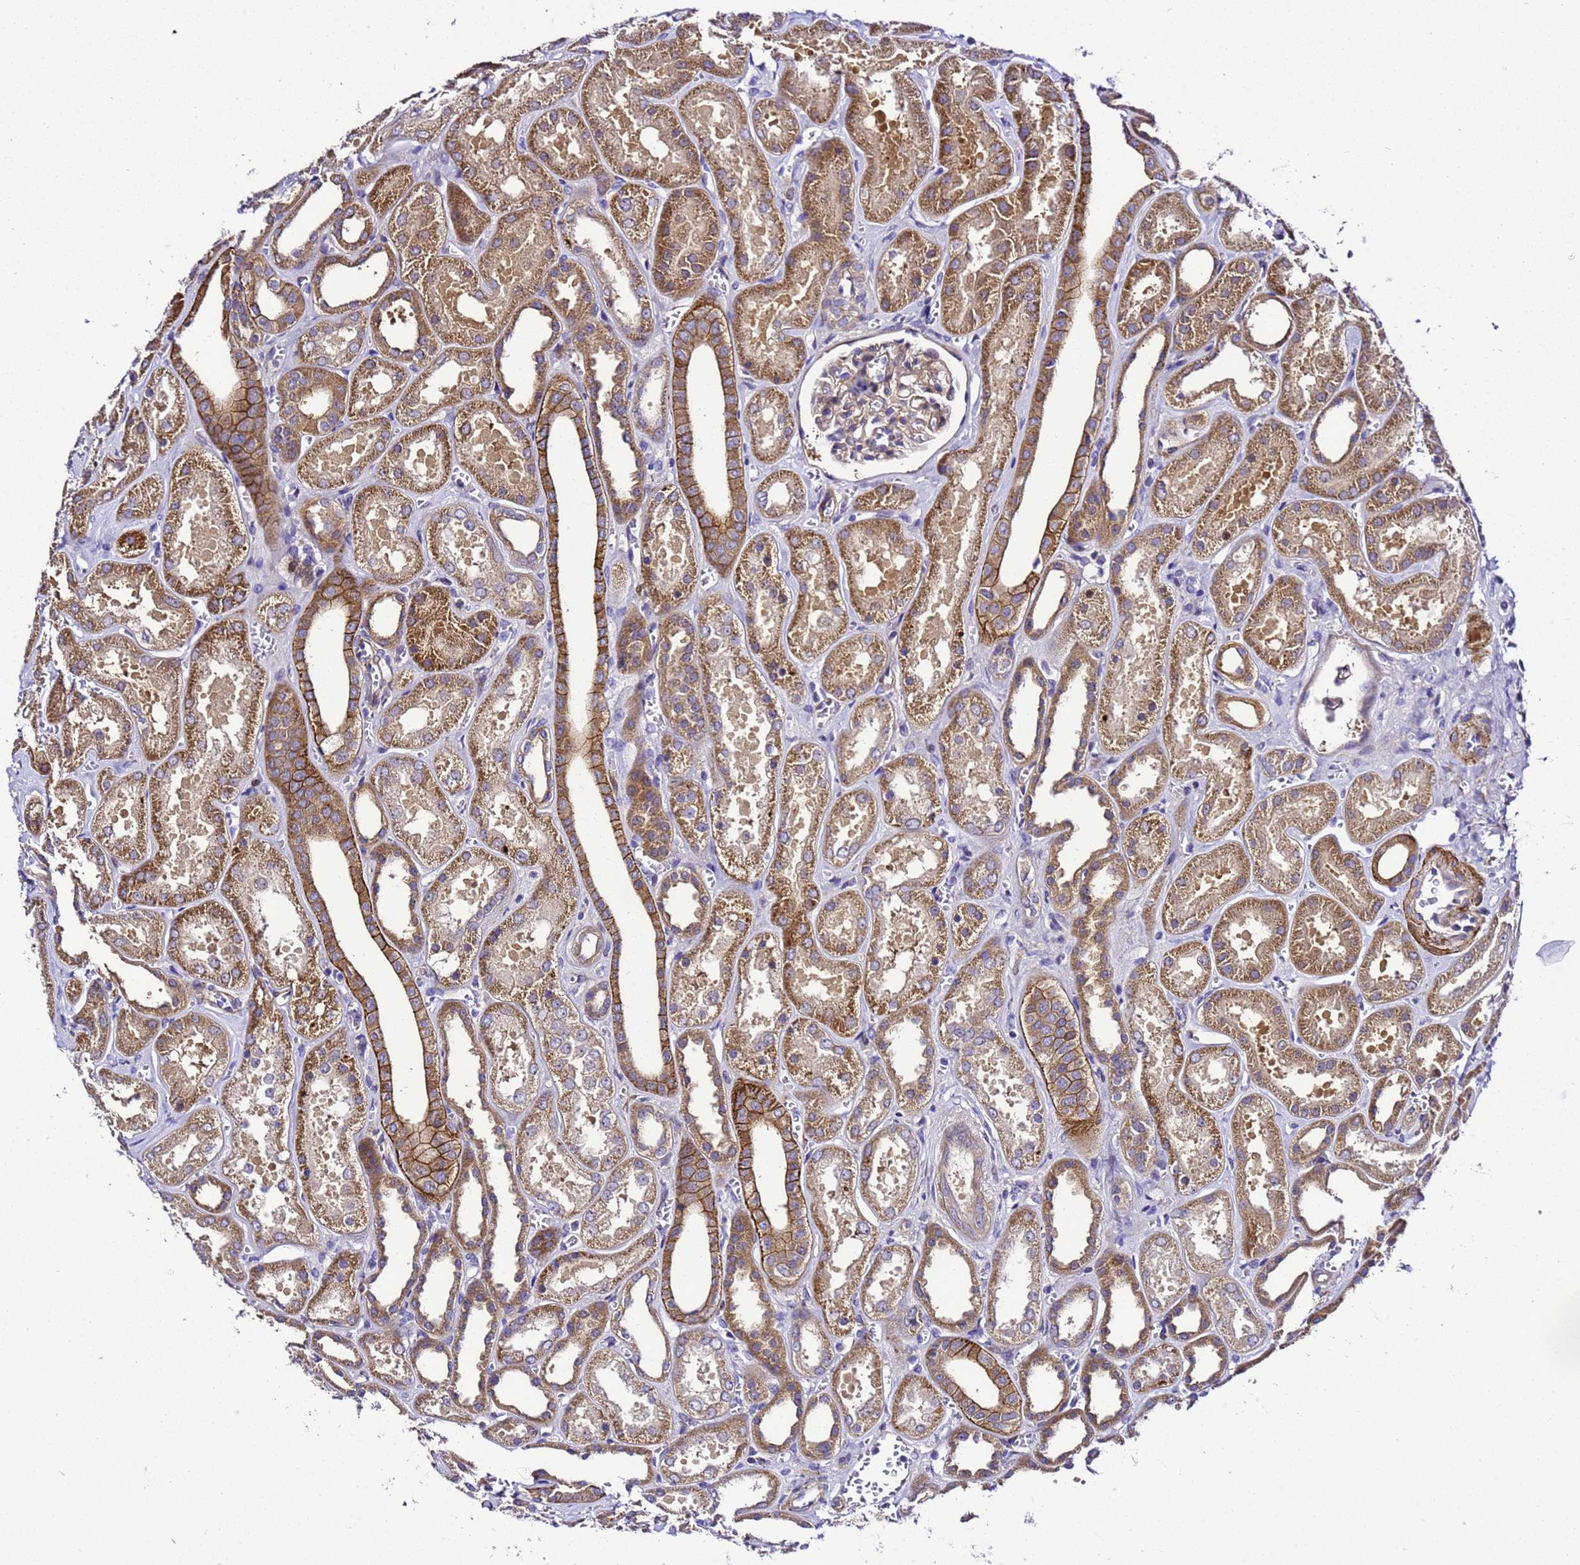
{"staining": {"intensity": "weak", "quantity": ">75%", "location": "cytoplasmic/membranous"}, "tissue": "kidney", "cell_type": "Cells in glomeruli", "image_type": "normal", "snomed": [{"axis": "morphology", "description": "Normal tissue, NOS"}, {"axis": "morphology", "description": "Adenocarcinoma, NOS"}, {"axis": "topography", "description": "Kidney"}], "caption": "The histopathology image demonstrates staining of unremarkable kidney, revealing weak cytoplasmic/membranous protein expression (brown color) within cells in glomeruli.", "gene": "ZNF417", "patient": {"sex": "female", "age": 68}}